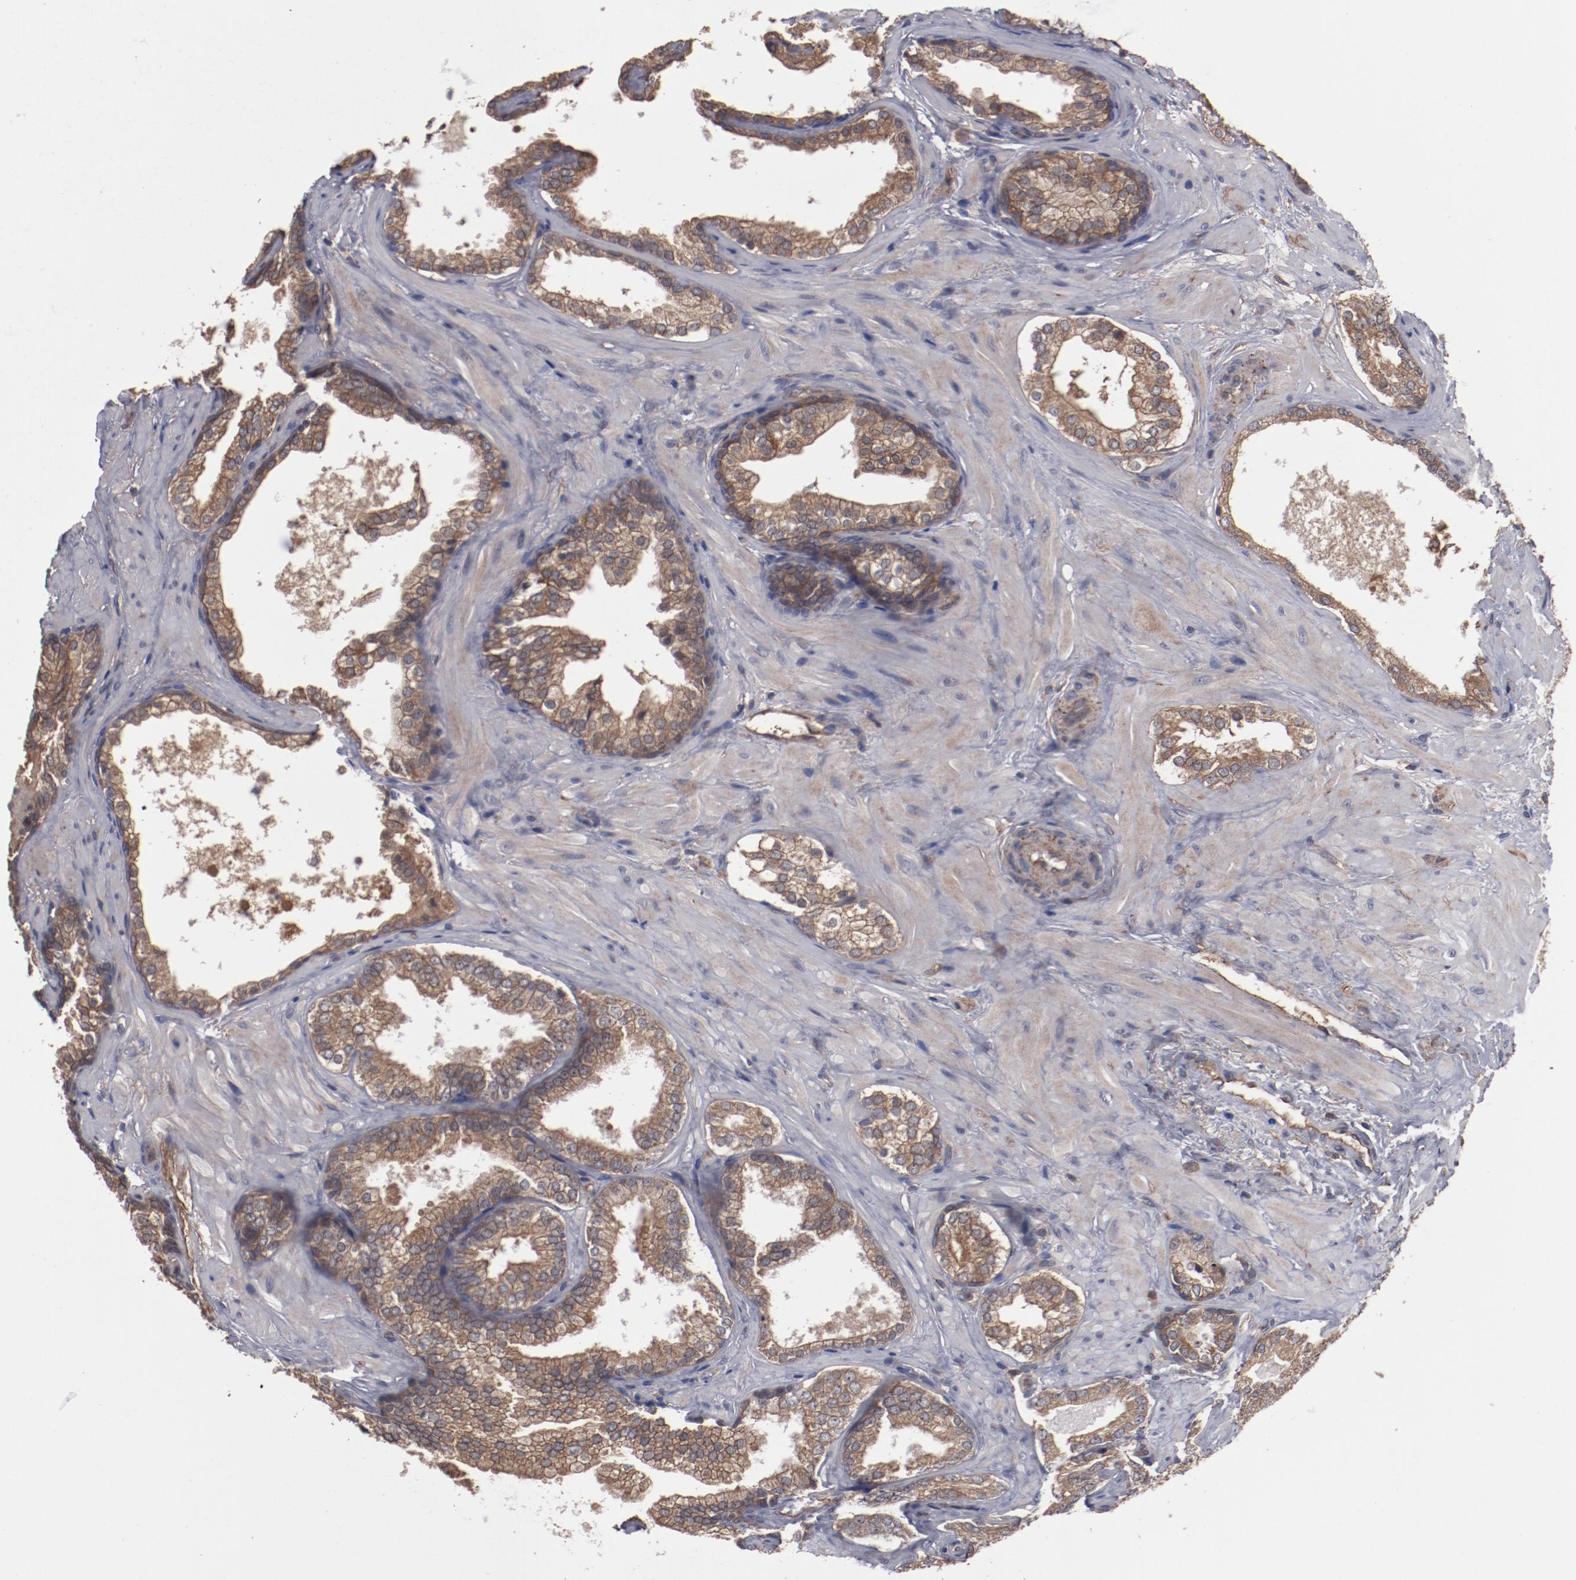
{"staining": {"intensity": "moderate", "quantity": ">75%", "location": "cytoplasmic/membranous"}, "tissue": "prostate cancer", "cell_type": "Tumor cells", "image_type": "cancer", "snomed": [{"axis": "morphology", "description": "Adenocarcinoma, Low grade"}, {"axis": "topography", "description": "Prostate"}], "caption": "Prostate adenocarcinoma (low-grade) tissue displays moderate cytoplasmic/membranous expression in approximately >75% of tumor cells", "gene": "DNAAF2", "patient": {"sex": "male", "age": 69}}